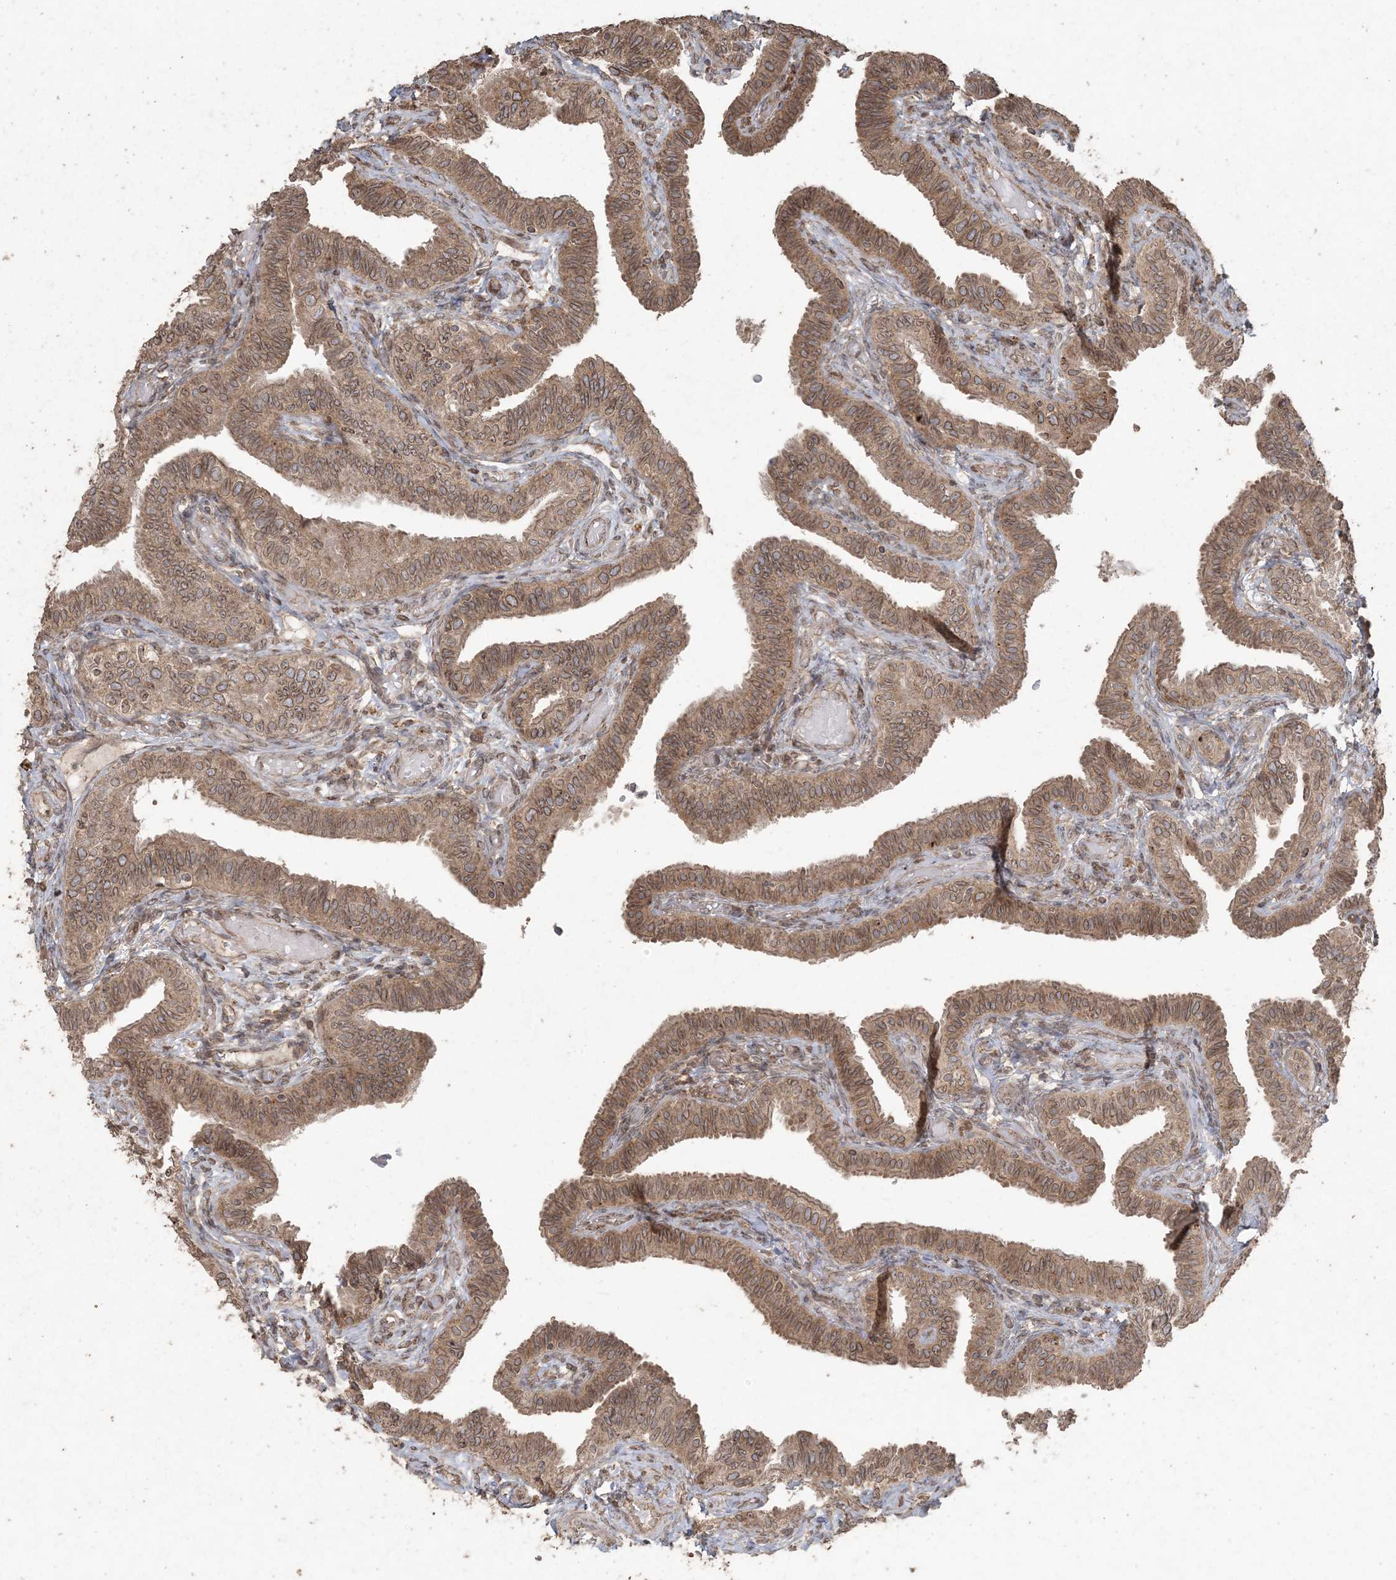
{"staining": {"intensity": "moderate", "quantity": ">75%", "location": "cytoplasmic/membranous,nuclear"}, "tissue": "fallopian tube", "cell_type": "Glandular cells", "image_type": "normal", "snomed": [{"axis": "morphology", "description": "Normal tissue, NOS"}, {"axis": "topography", "description": "Fallopian tube"}], "caption": "Immunohistochemical staining of normal fallopian tube reveals medium levels of moderate cytoplasmic/membranous,nuclear expression in approximately >75% of glandular cells.", "gene": "DDX19B", "patient": {"sex": "female", "age": 39}}